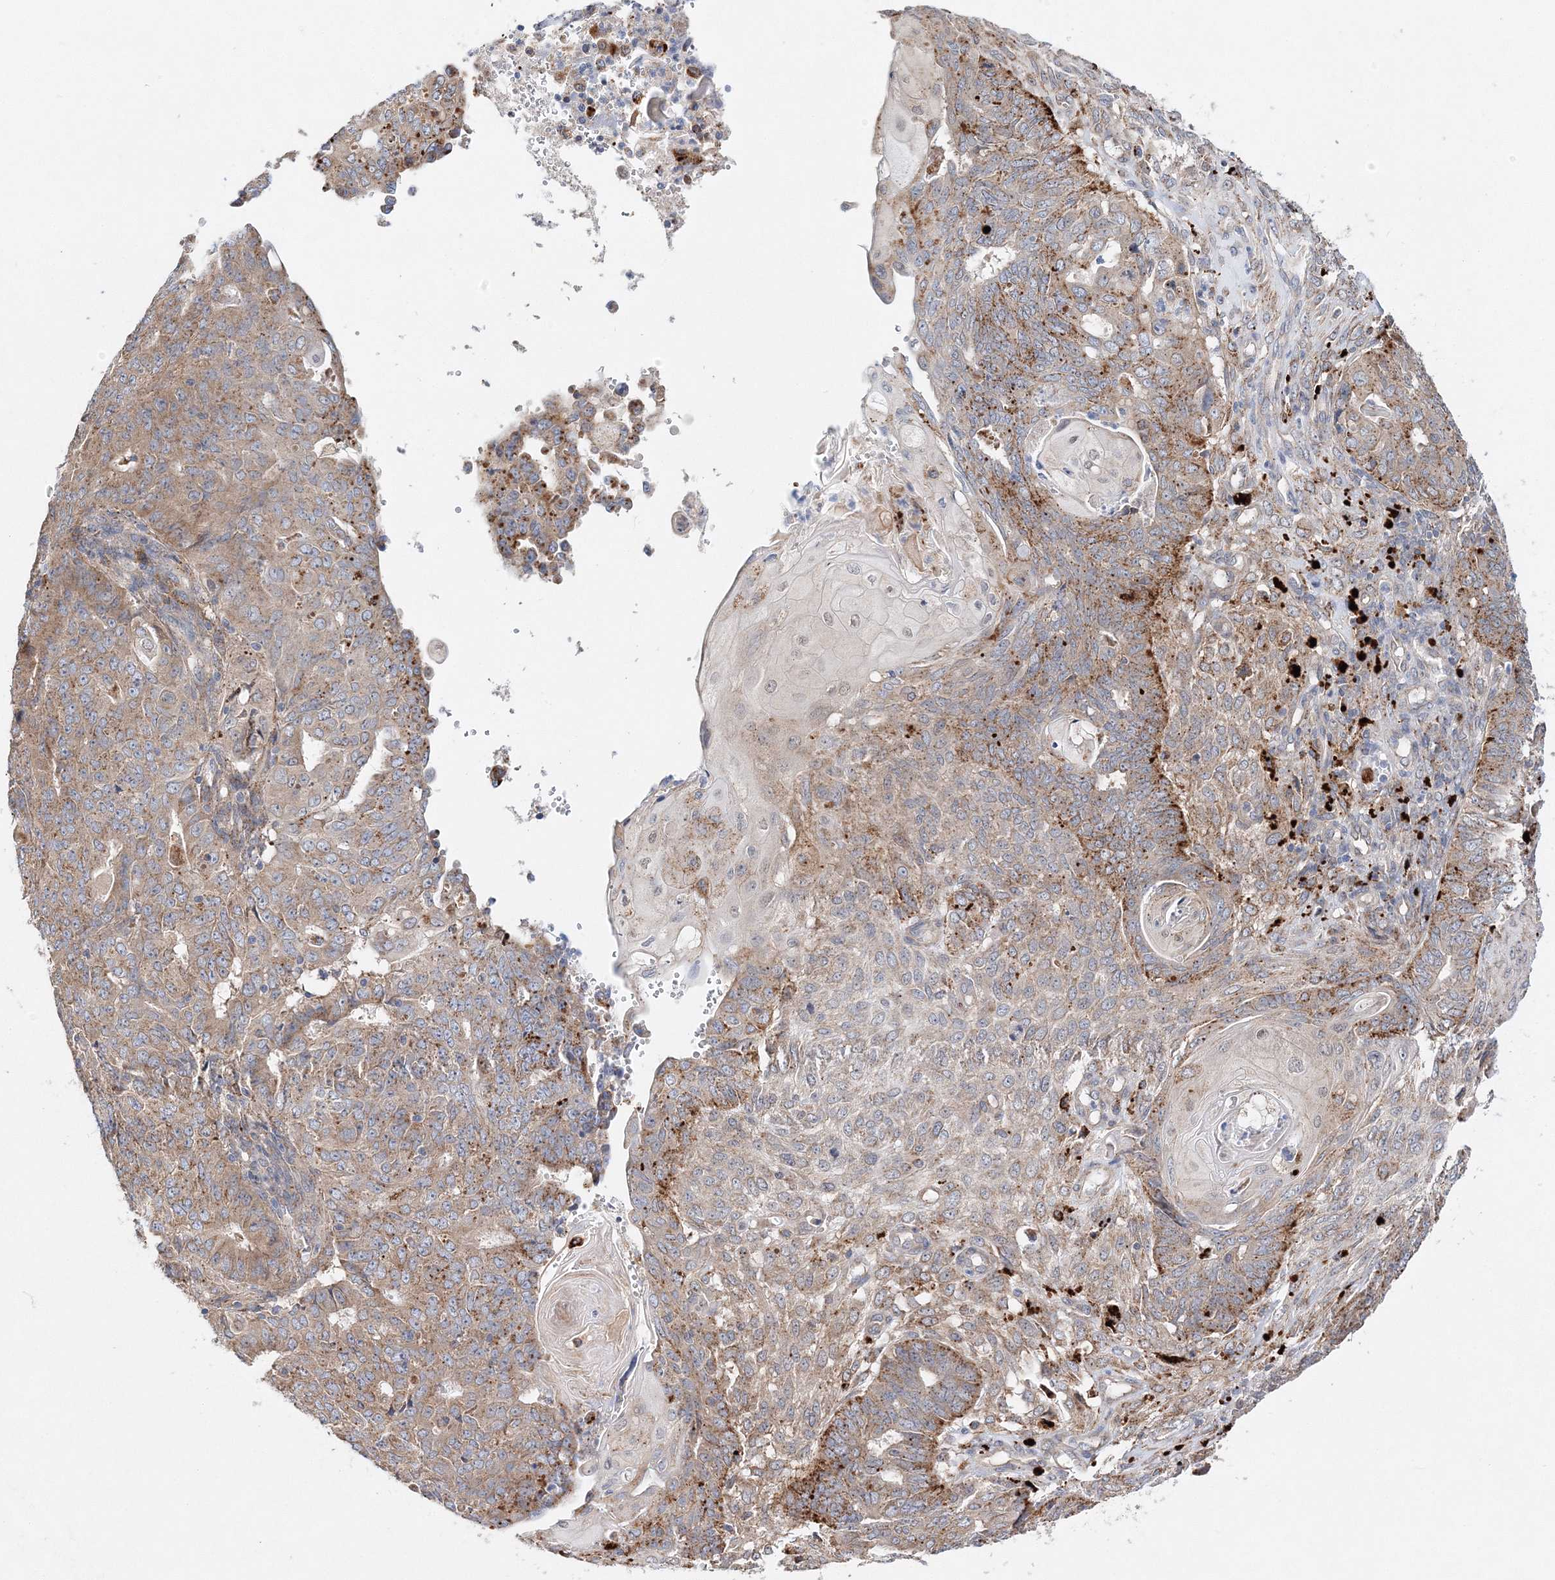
{"staining": {"intensity": "moderate", "quantity": ">75%", "location": "cytoplasmic/membranous"}, "tissue": "endometrial cancer", "cell_type": "Tumor cells", "image_type": "cancer", "snomed": [{"axis": "morphology", "description": "Adenocarcinoma, NOS"}, {"axis": "topography", "description": "Endometrium"}], "caption": "Endometrial cancer stained with a brown dye demonstrates moderate cytoplasmic/membranous positive expression in approximately >75% of tumor cells.", "gene": "C3orf38", "patient": {"sex": "female", "age": 32}}